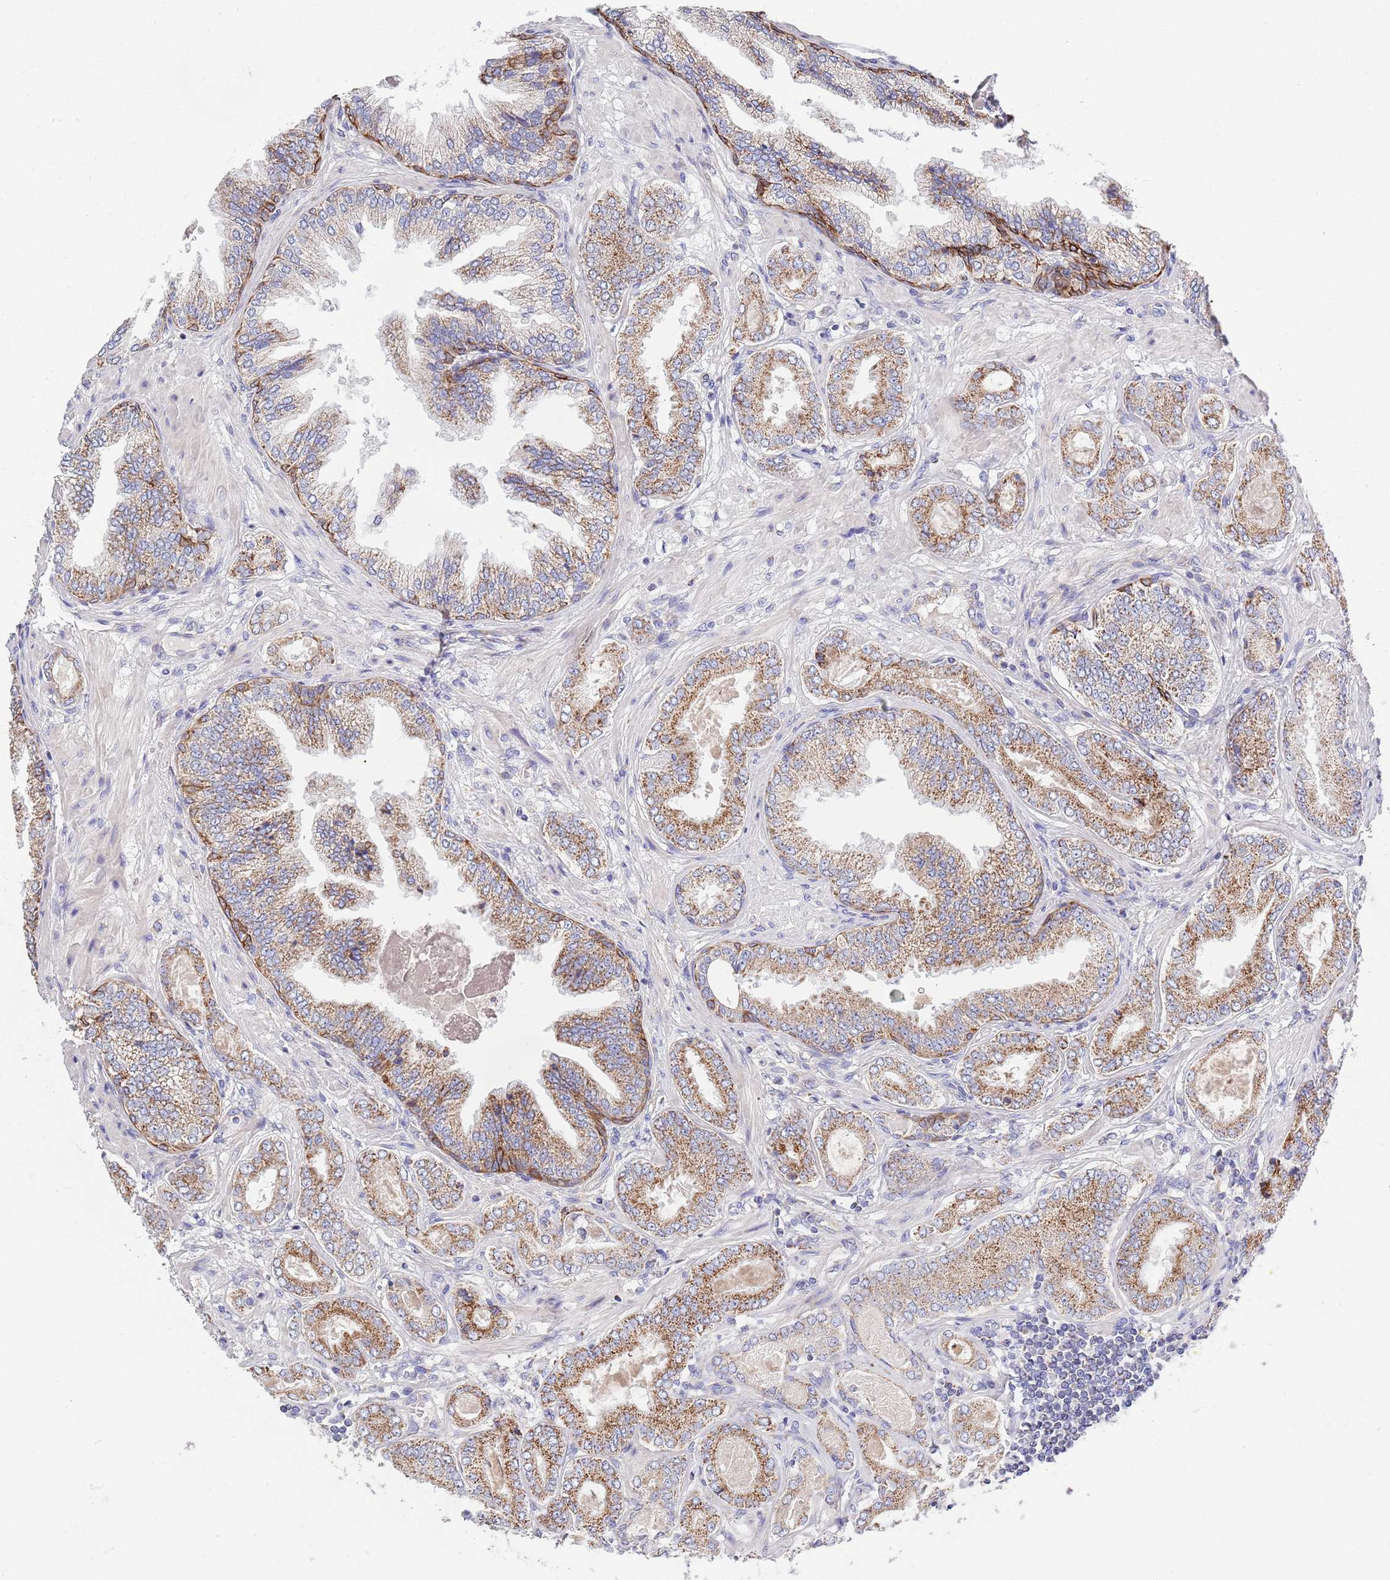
{"staining": {"intensity": "moderate", "quantity": ">75%", "location": "cytoplasmic/membranous"}, "tissue": "prostate cancer", "cell_type": "Tumor cells", "image_type": "cancer", "snomed": [{"axis": "morphology", "description": "Adenocarcinoma, Low grade"}, {"axis": "topography", "description": "Prostate"}], "caption": "Tumor cells display medium levels of moderate cytoplasmic/membranous positivity in about >75% of cells in prostate low-grade adenocarcinoma.", "gene": "EMC8", "patient": {"sex": "male", "age": 63}}